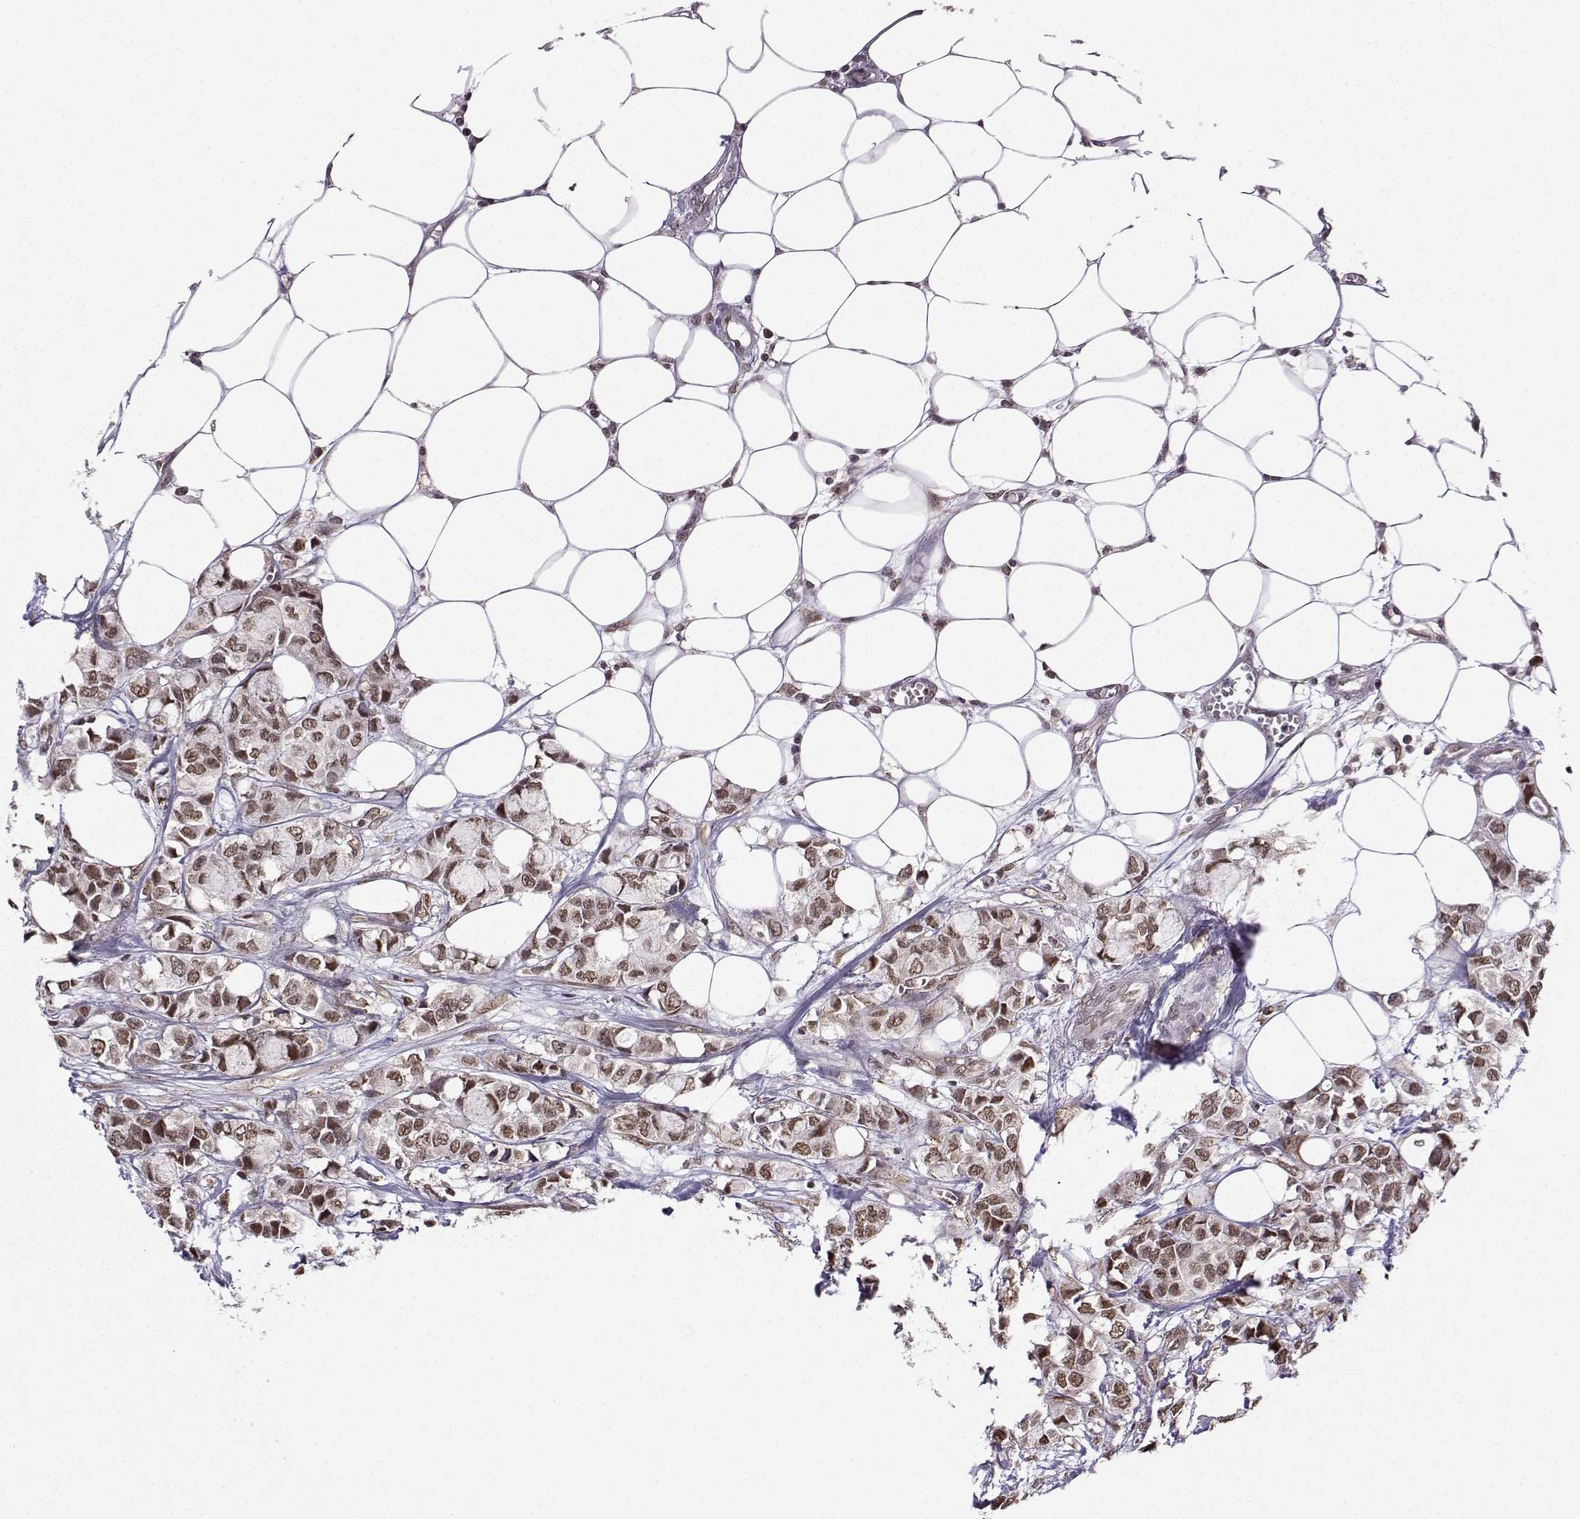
{"staining": {"intensity": "weak", "quantity": ">75%", "location": "nuclear"}, "tissue": "breast cancer", "cell_type": "Tumor cells", "image_type": "cancer", "snomed": [{"axis": "morphology", "description": "Duct carcinoma"}, {"axis": "topography", "description": "Breast"}], "caption": "Breast cancer stained with a brown dye exhibits weak nuclear positive positivity in about >75% of tumor cells.", "gene": "EZH1", "patient": {"sex": "female", "age": 85}}